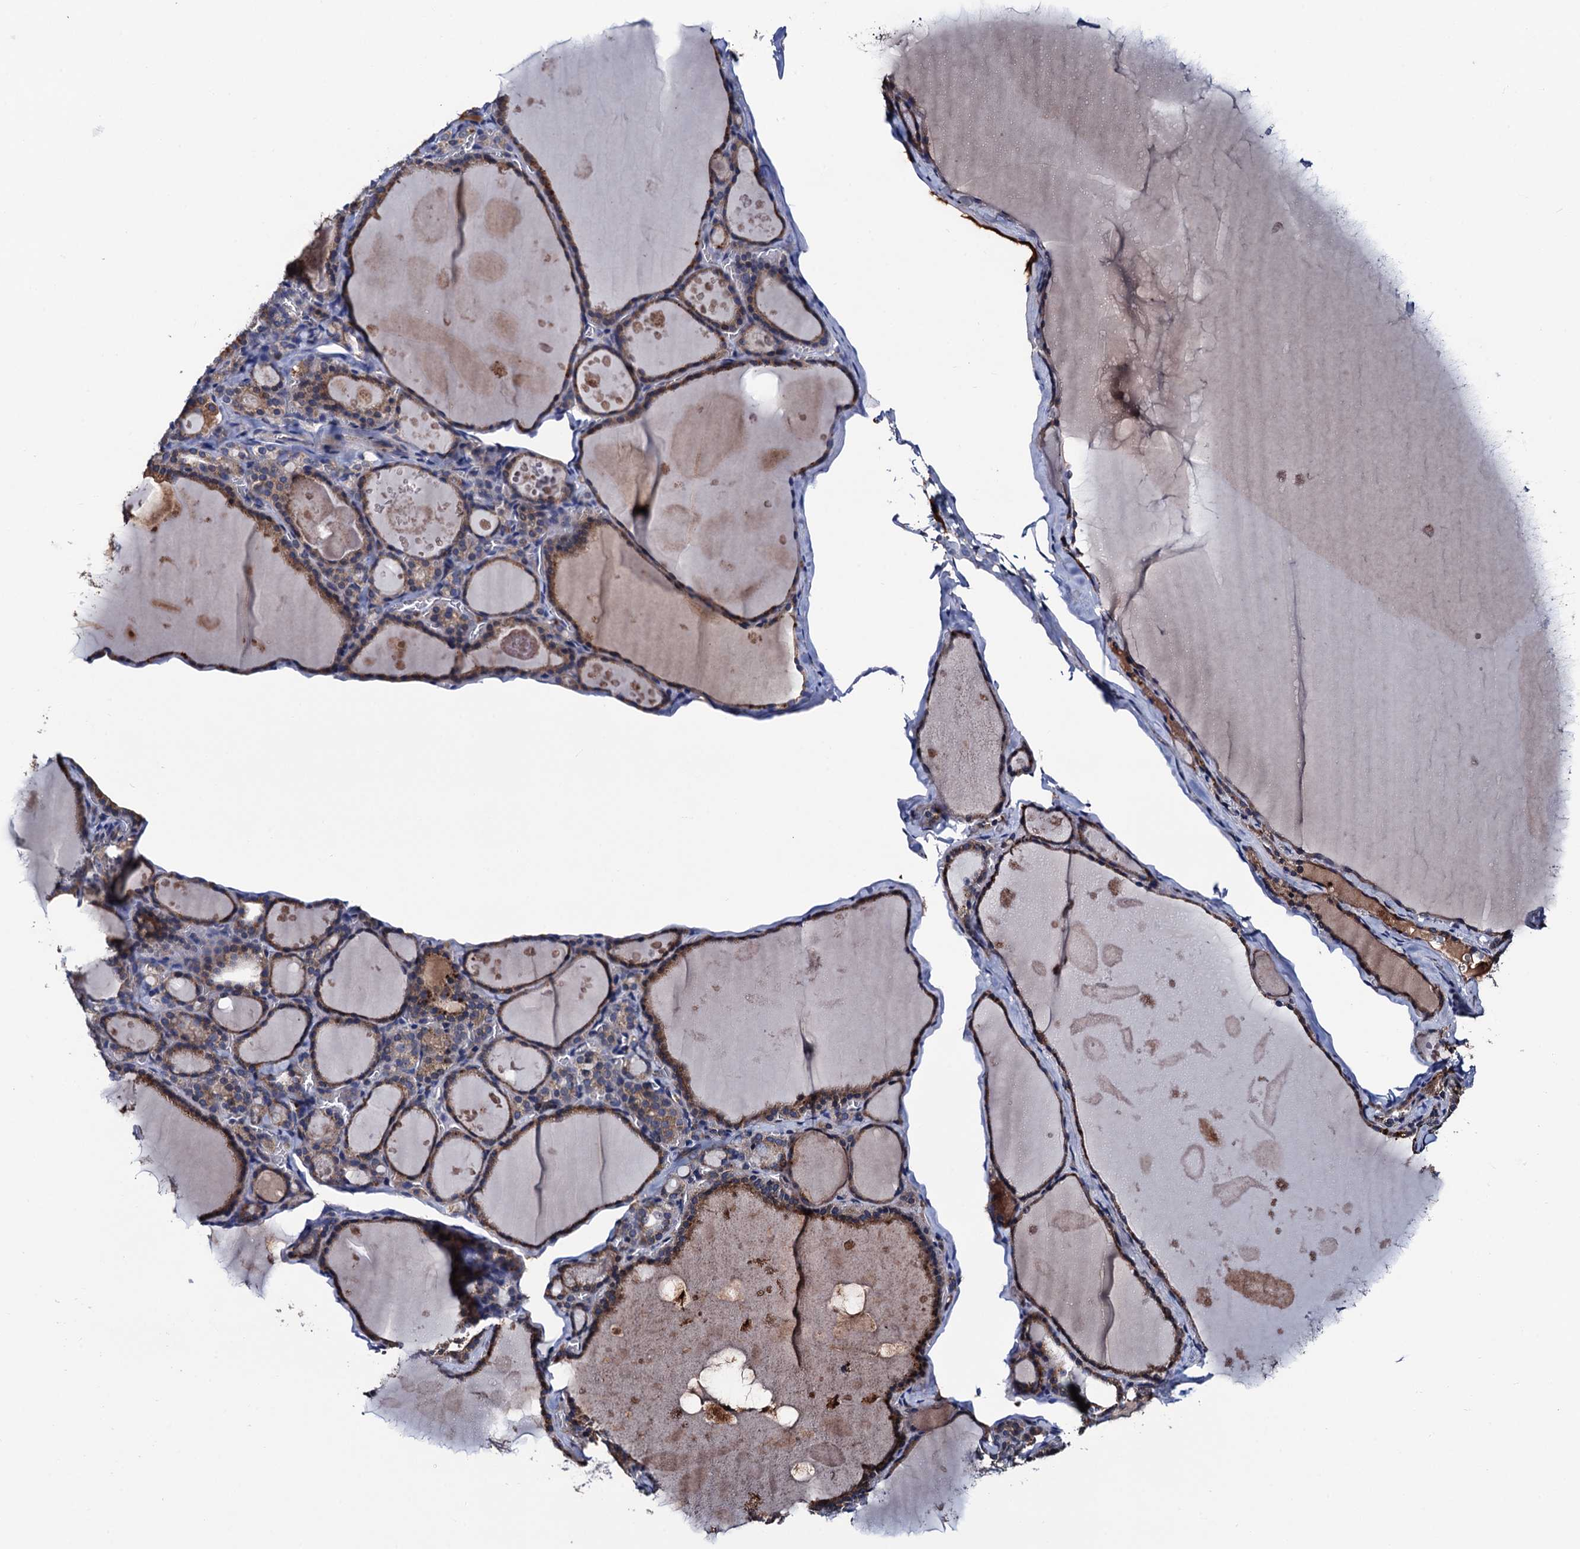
{"staining": {"intensity": "moderate", "quantity": ">75%", "location": "cytoplasmic/membranous"}, "tissue": "thyroid gland", "cell_type": "Glandular cells", "image_type": "normal", "snomed": [{"axis": "morphology", "description": "Normal tissue, NOS"}, {"axis": "topography", "description": "Thyroid gland"}], "caption": "Moderate cytoplasmic/membranous protein positivity is appreciated in approximately >75% of glandular cells in thyroid gland.", "gene": "RGS11", "patient": {"sex": "male", "age": 56}}